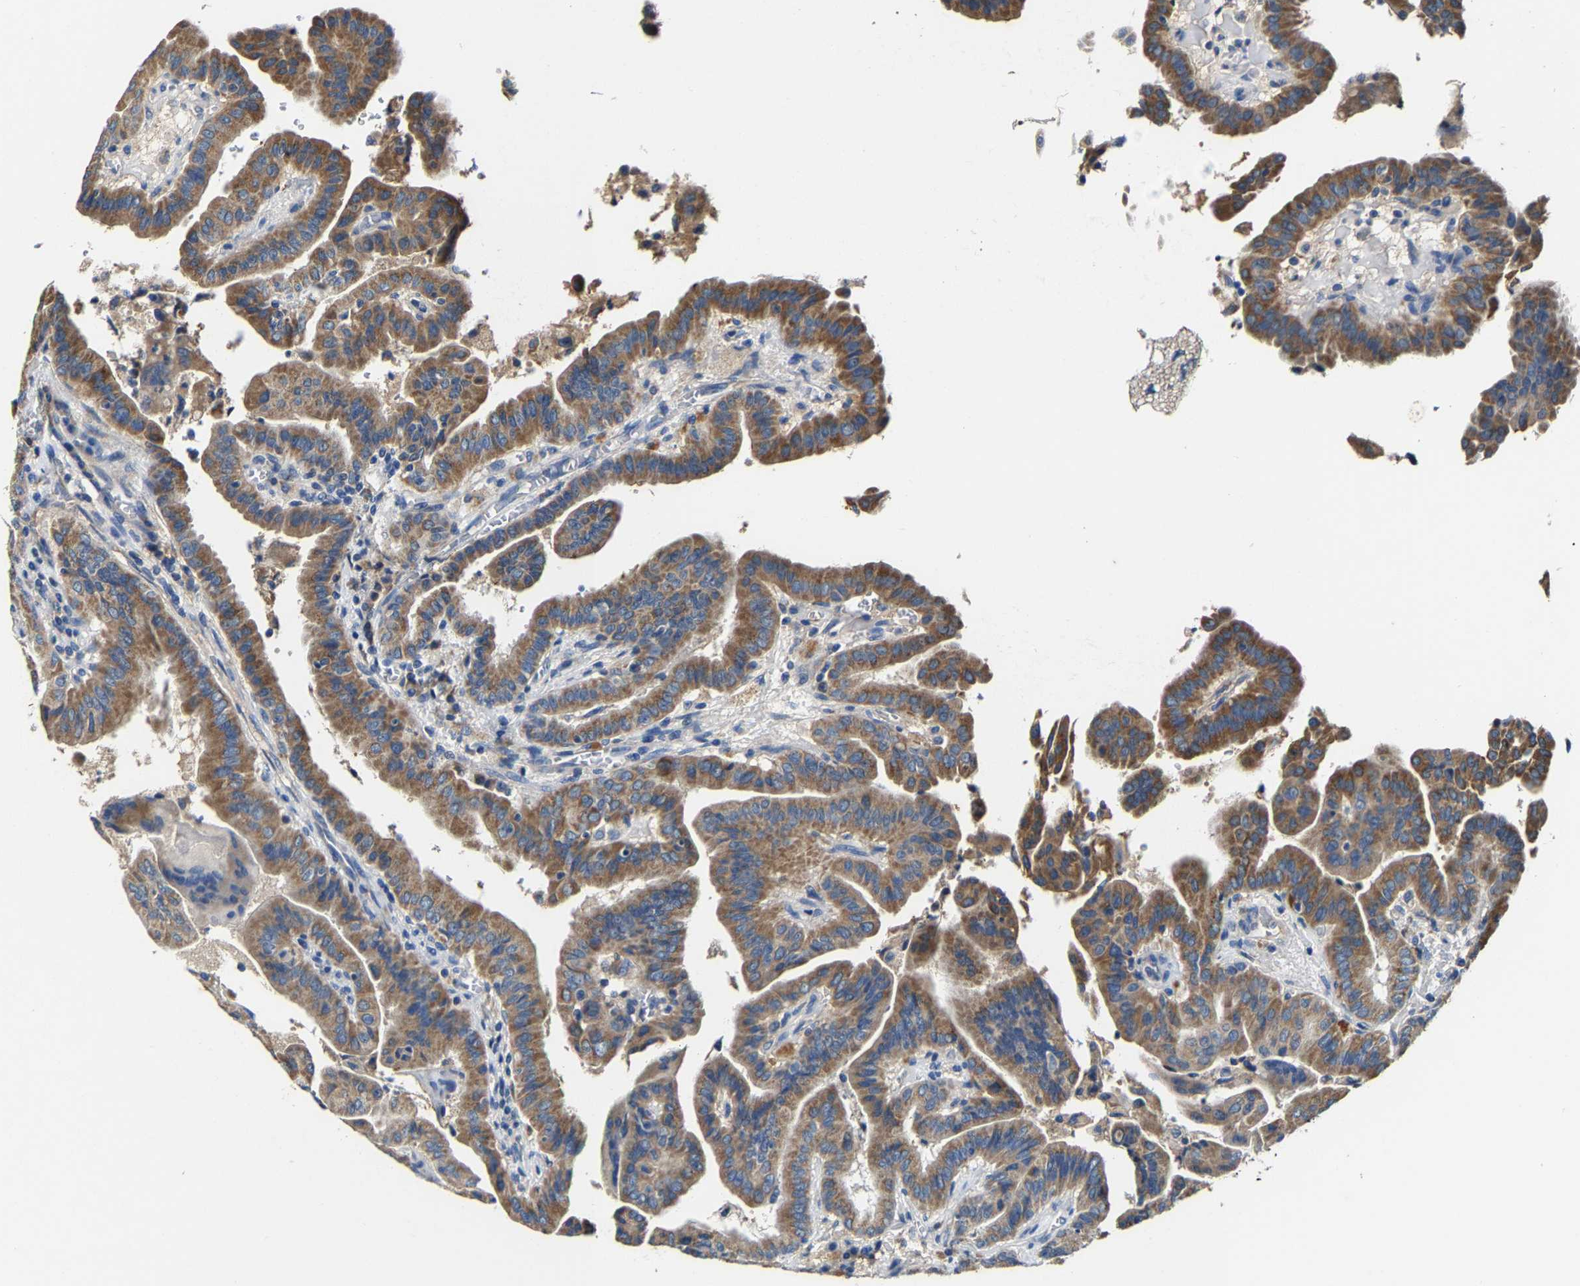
{"staining": {"intensity": "moderate", "quantity": ">75%", "location": "cytoplasmic/membranous"}, "tissue": "thyroid cancer", "cell_type": "Tumor cells", "image_type": "cancer", "snomed": [{"axis": "morphology", "description": "Papillary adenocarcinoma, NOS"}, {"axis": "topography", "description": "Thyroid gland"}], "caption": "Protein expression analysis of papillary adenocarcinoma (thyroid) reveals moderate cytoplasmic/membranous expression in approximately >75% of tumor cells.", "gene": "SLC25A25", "patient": {"sex": "male", "age": 33}}